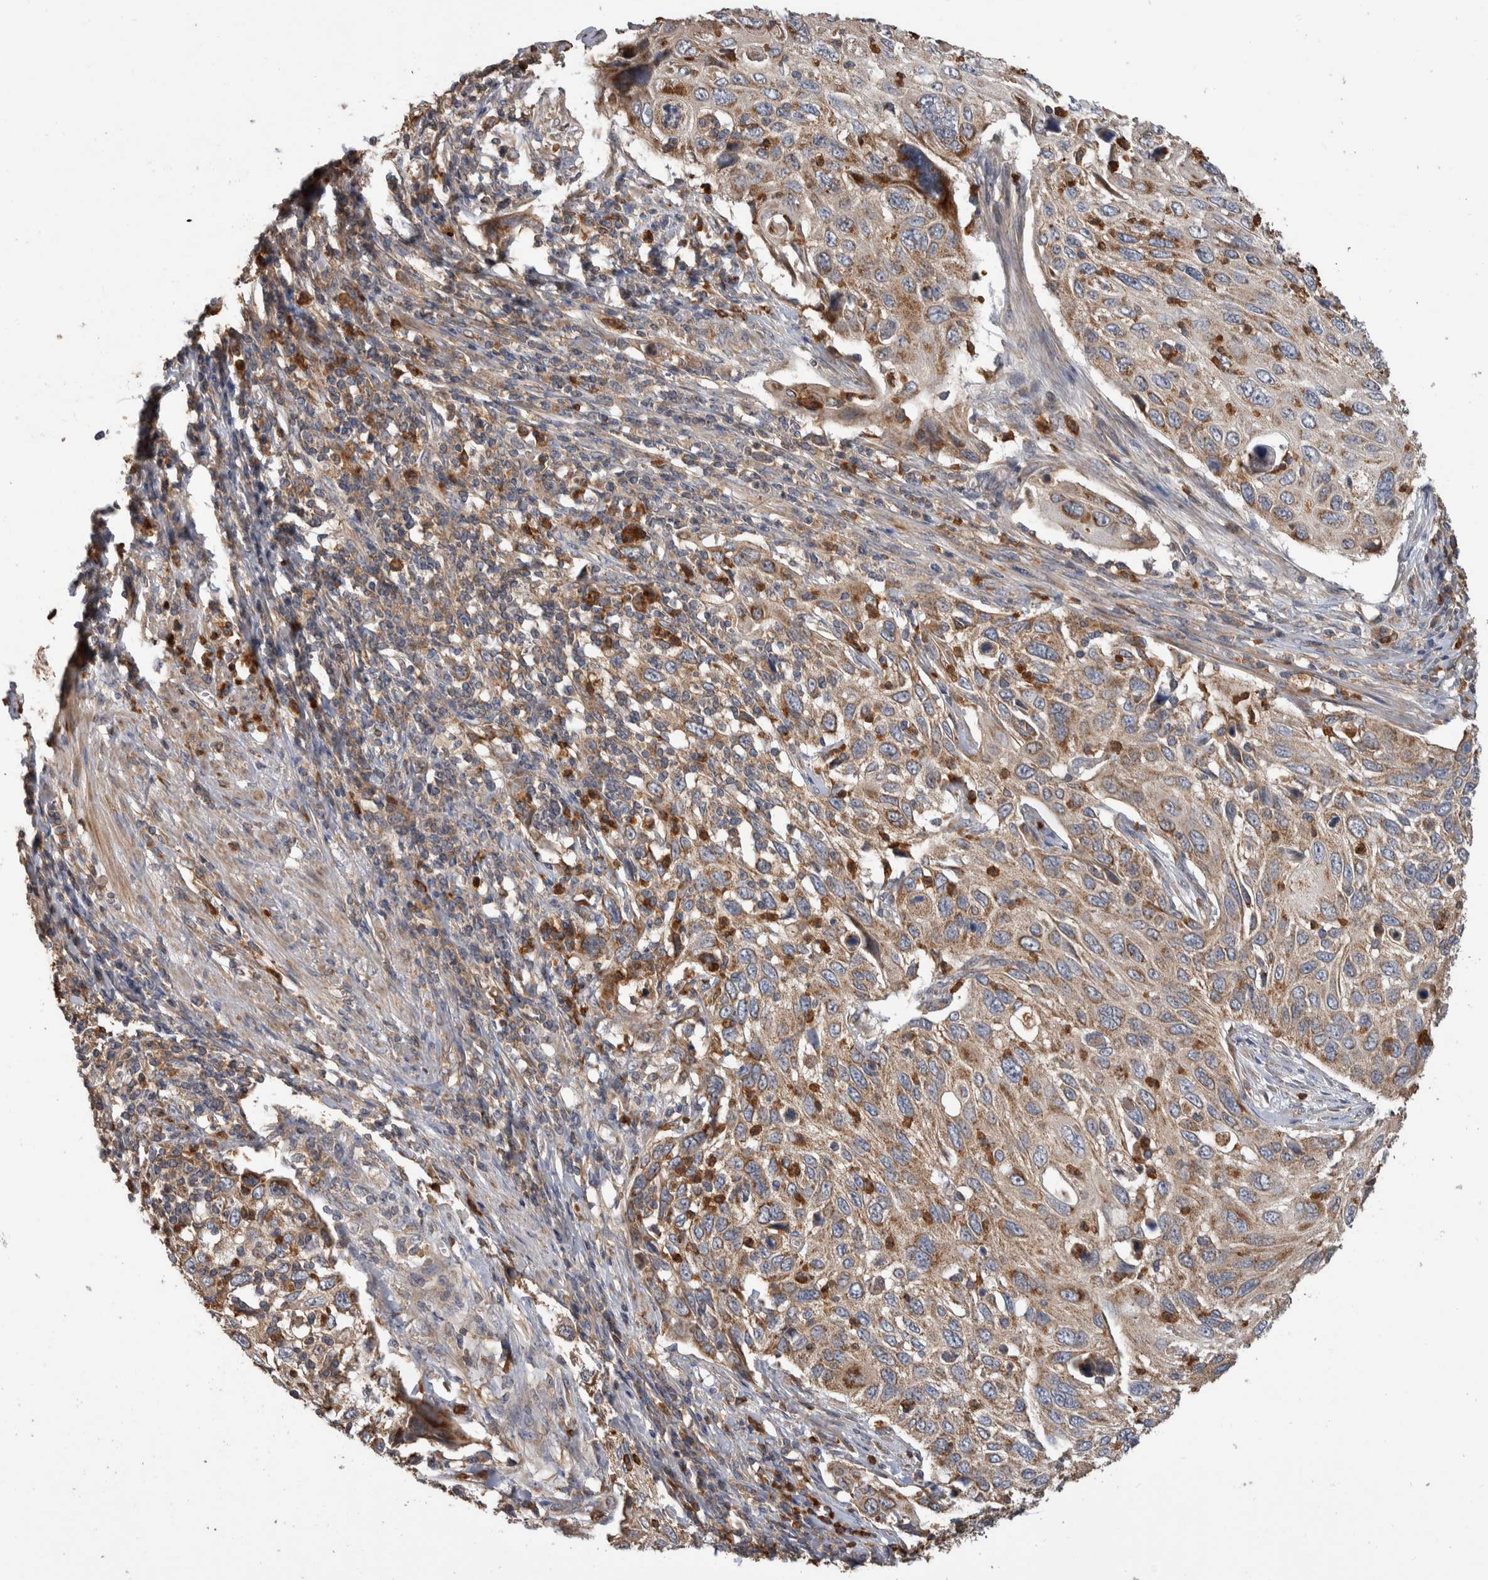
{"staining": {"intensity": "weak", "quantity": ">75%", "location": "cytoplasmic/membranous"}, "tissue": "cervical cancer", "cell_type": "Tumor cells", "image_type": "cancer", "snomed": [{"axis": "morphology", "description": "Squamous cell carcinoma, NOS"}, {"axis": "topography", "description": "Cervix"}], "caption": "The image demonstrates a brown stain indicating the presence of a protein in the cytoplasmic/membranous of tumor cells in cervical cancer.", "gene": "SDCBP", "patient": {"sex": "female", "age": 70}}